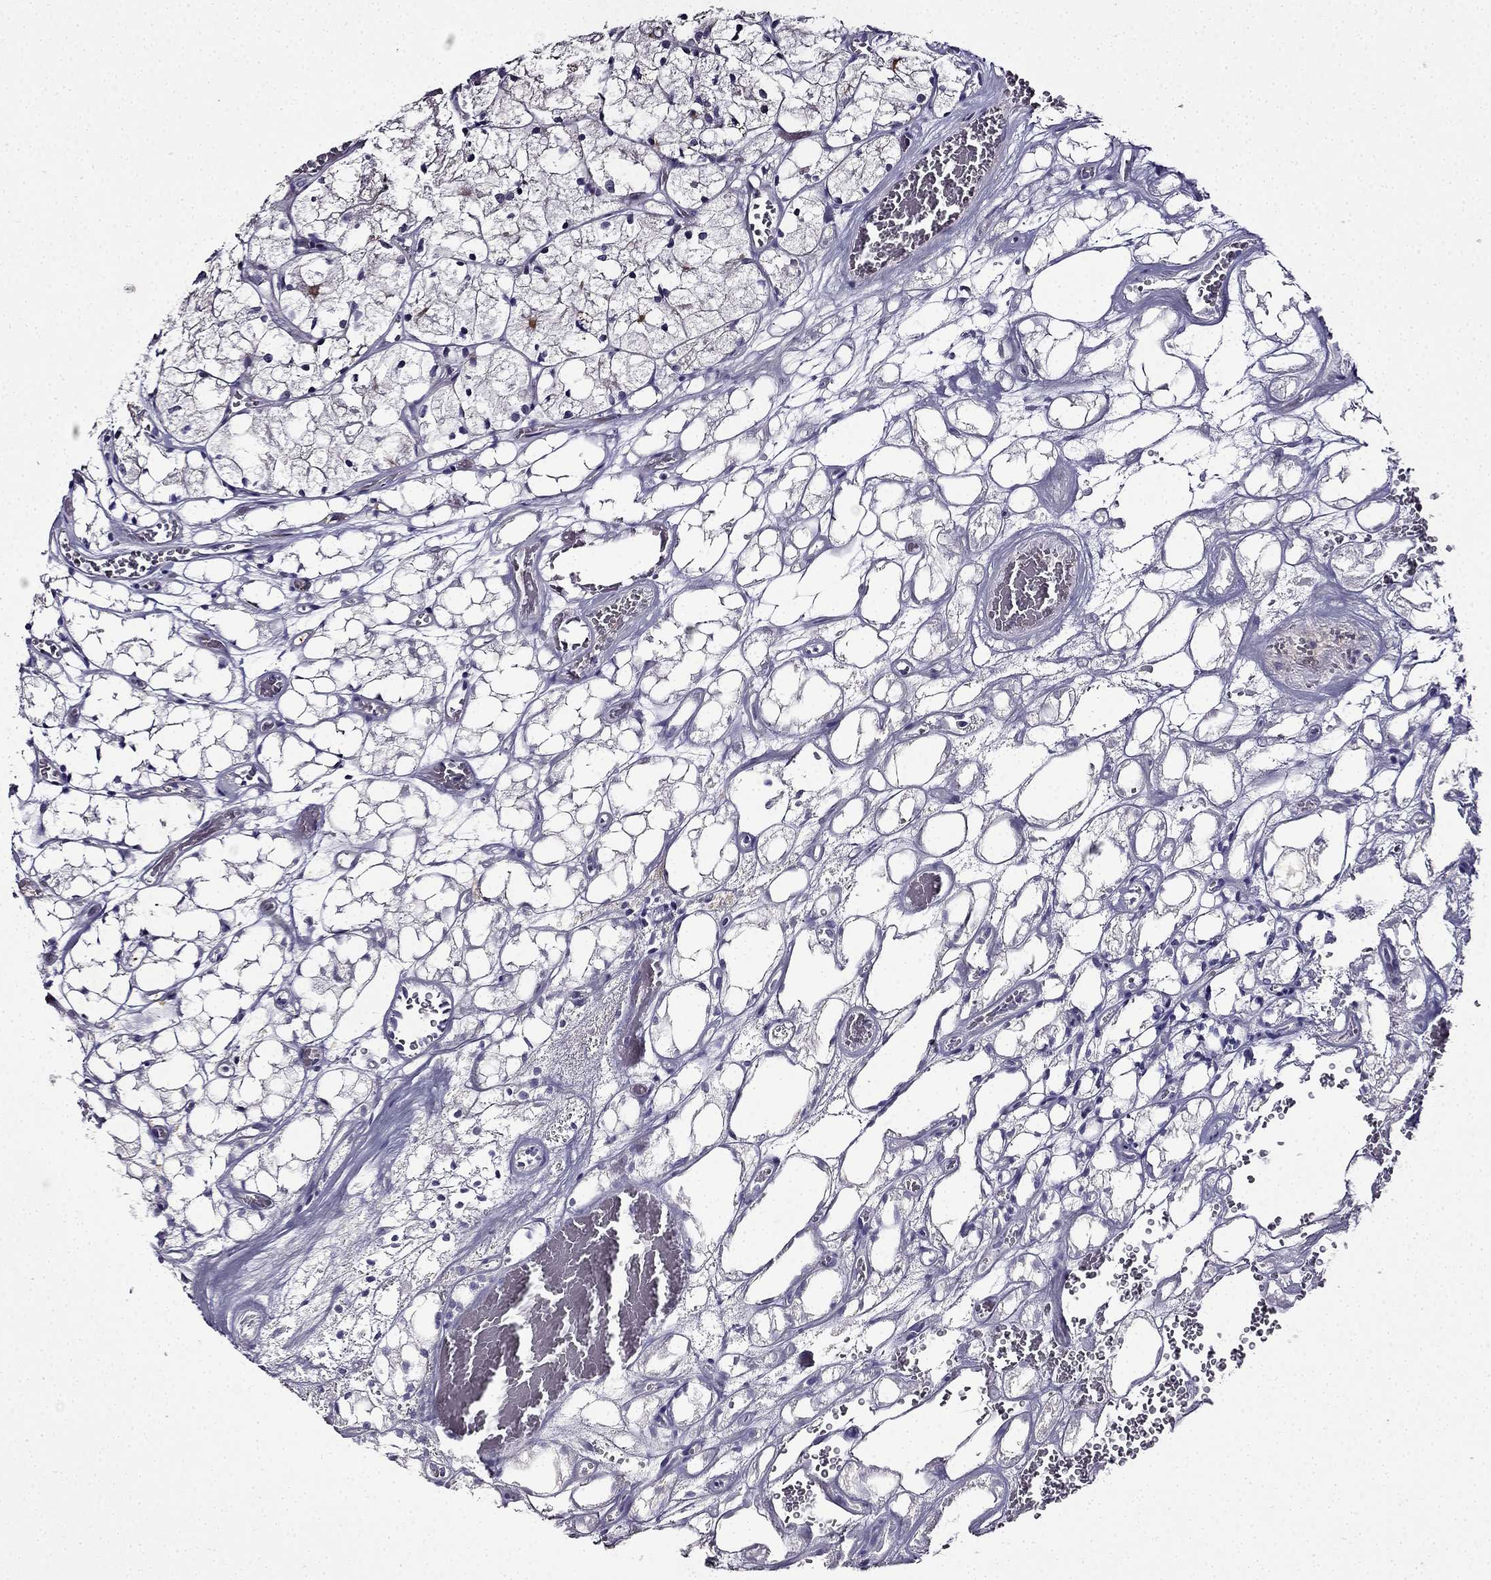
{"staining": {"intensity": "negative", "quantity": "none", "location": "none"}, "tissue": "renal cancer", "cell_type": "Tumor cells", "image_type": "cancer", "snomed": [{"axis": "morphology", "description": "Adenocarcinoma, NOS"}, {"axis": "topography", "description": "Kidney"}], "caption": "An immunohistochemistry histopathology image of renal cancer is shown. There is no staining in tumor cells of renal cancer.", "gene": "TMEM266", "patient": {"sex": "female", "age": 69}}